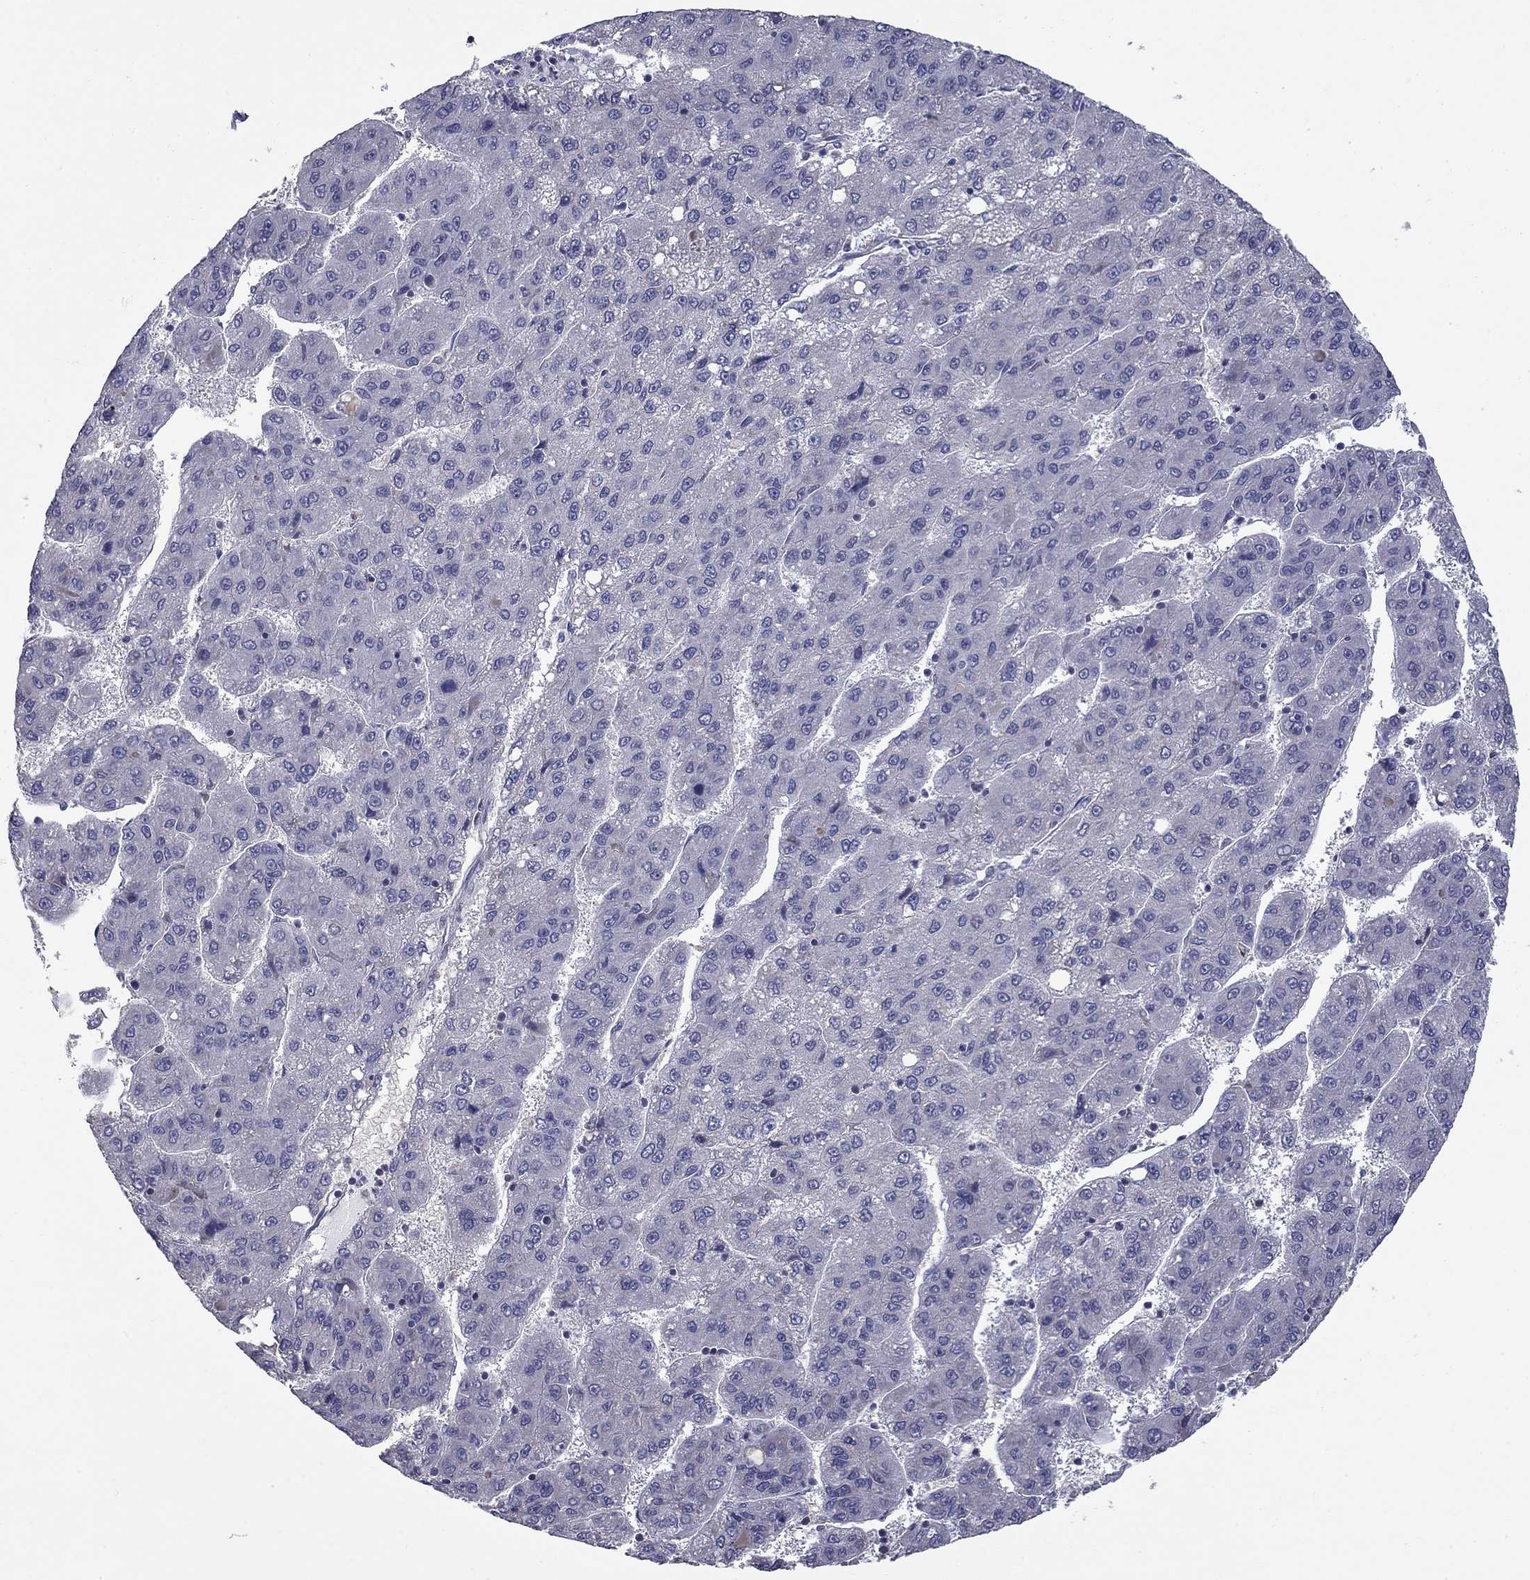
{"staining": {"intensity": "negative", "quantity": "none", "location": "none"}, "tissue": "liver cancer", "cell_type": "Tumor cells", "image_type": "cancer", "snomed": [{"axis": "morphology", "description": "Carcinoma, Hepatocellular, NOS"}, {"axis": "topography", "description": "Liver"}], "caption": "High magnification brightfield microscopy of liver hepatocellular carcinoma stained with DAB (3,3'-diaminobenzidine) (brown) and counterstained with hematoxylin (blue): tumor cells show no significant staining. Brightfield microscopy of IHC stained with DAB (3,3'-diaminobenzidine) (brown) and hematoxylin (blue), captured at high magnification.", "gene": "HTR4", "patient": {"sex": "female", "age": 82}}